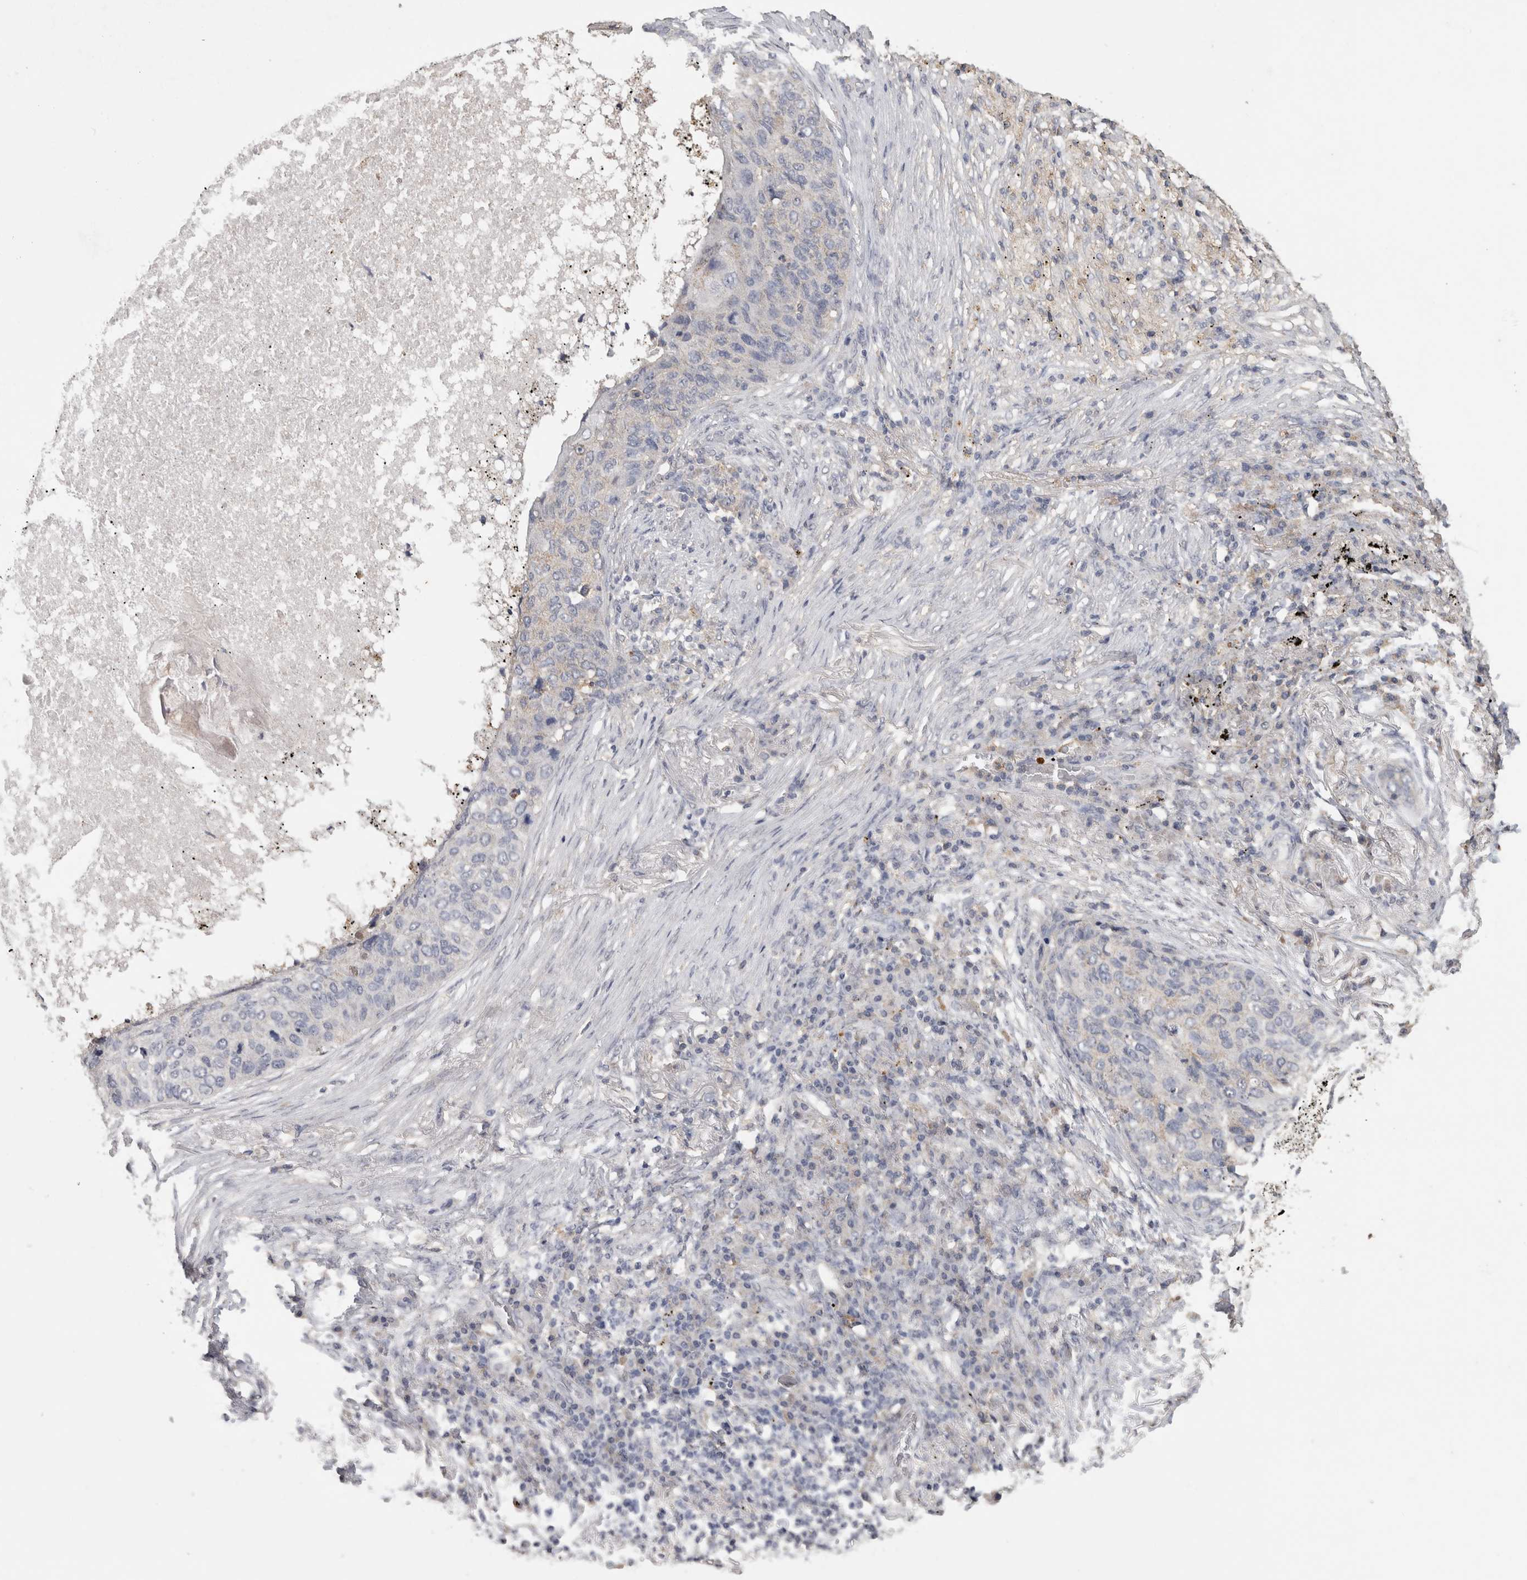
{"staining": {"intensity": "negative", "quantity": "none", "location": "none"}, "tissue": "lung cancer", "cell_type": "Tumor cells", "image_type": "cancer", "snomed": [{"axis": "morphology", "description": "Squamous cell carcinoma, NOS"}, {"axis": "topography", "description": "Lung"}], "caption": "The image shows no significant positivity in tumor cells of lung cancer.", "gene": "CNTFR", "patient": {"sex": "female", "age": 63}}